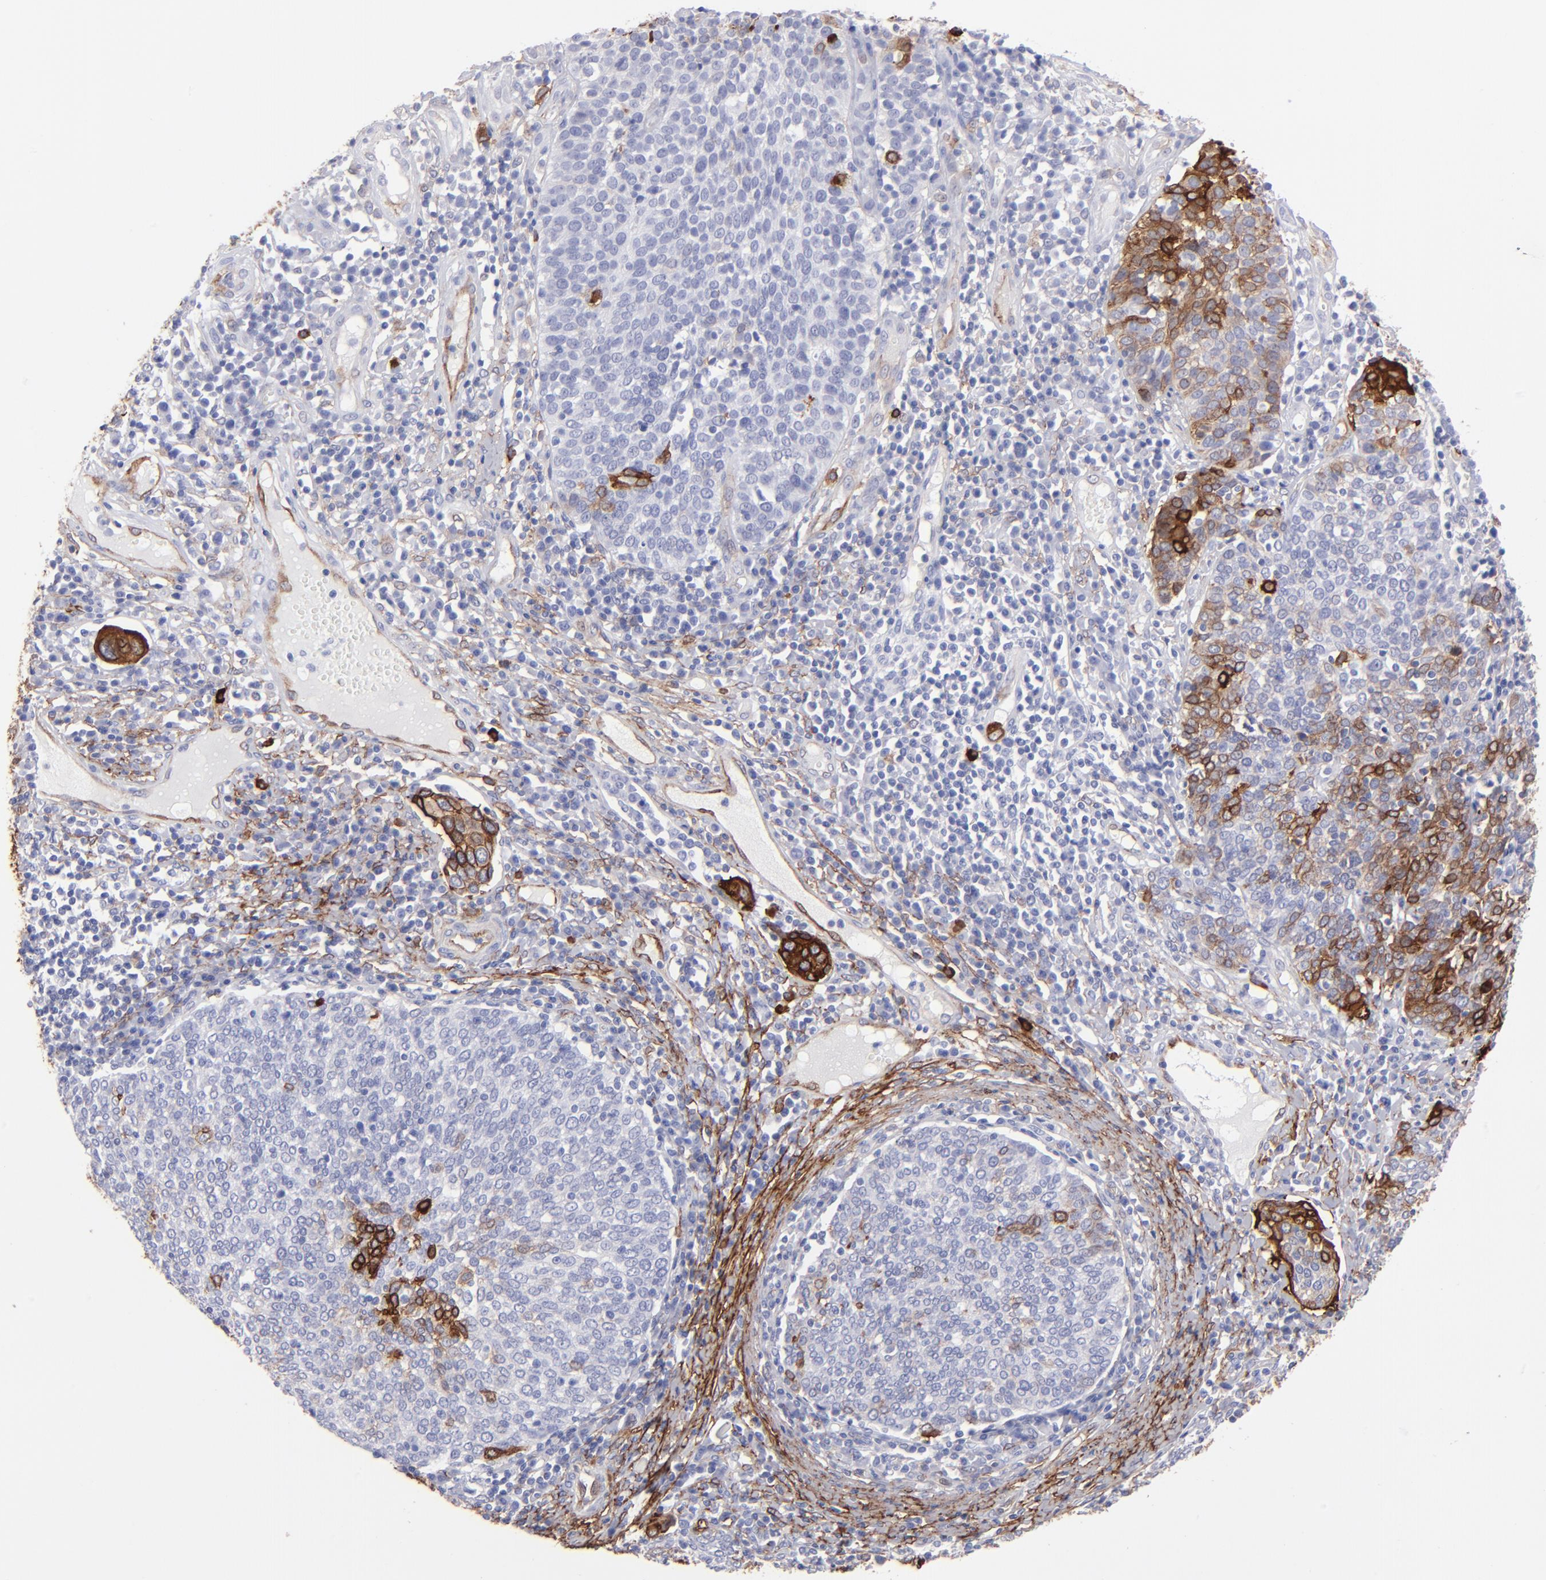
{"staining": {"intensity": "moderate", "quantity": "<25%", "location": "cytoplasmic/membranous"}, "tissue": "cervical cancer", "cell_type": "Tumor cells", "image_type": "cancer", "snomed": [{"axis": "morphology", "description": "Squamous cell carcinoma, NOS"}, {"axis": "topography", "description": "Cervix"}], "caption": "Protein expression by immunohistochemistry displays moderate cytoplasmic/membranous expression in about <25% of tumor cells in squamous cell carcinoma (cervical). (DAB (3,3'-diaminobenzidine) IHC, brown staining for protein, blue staining for nuclei).", "gene": "AHNAK2", "patient": {"sex": "female", "age": 40}}